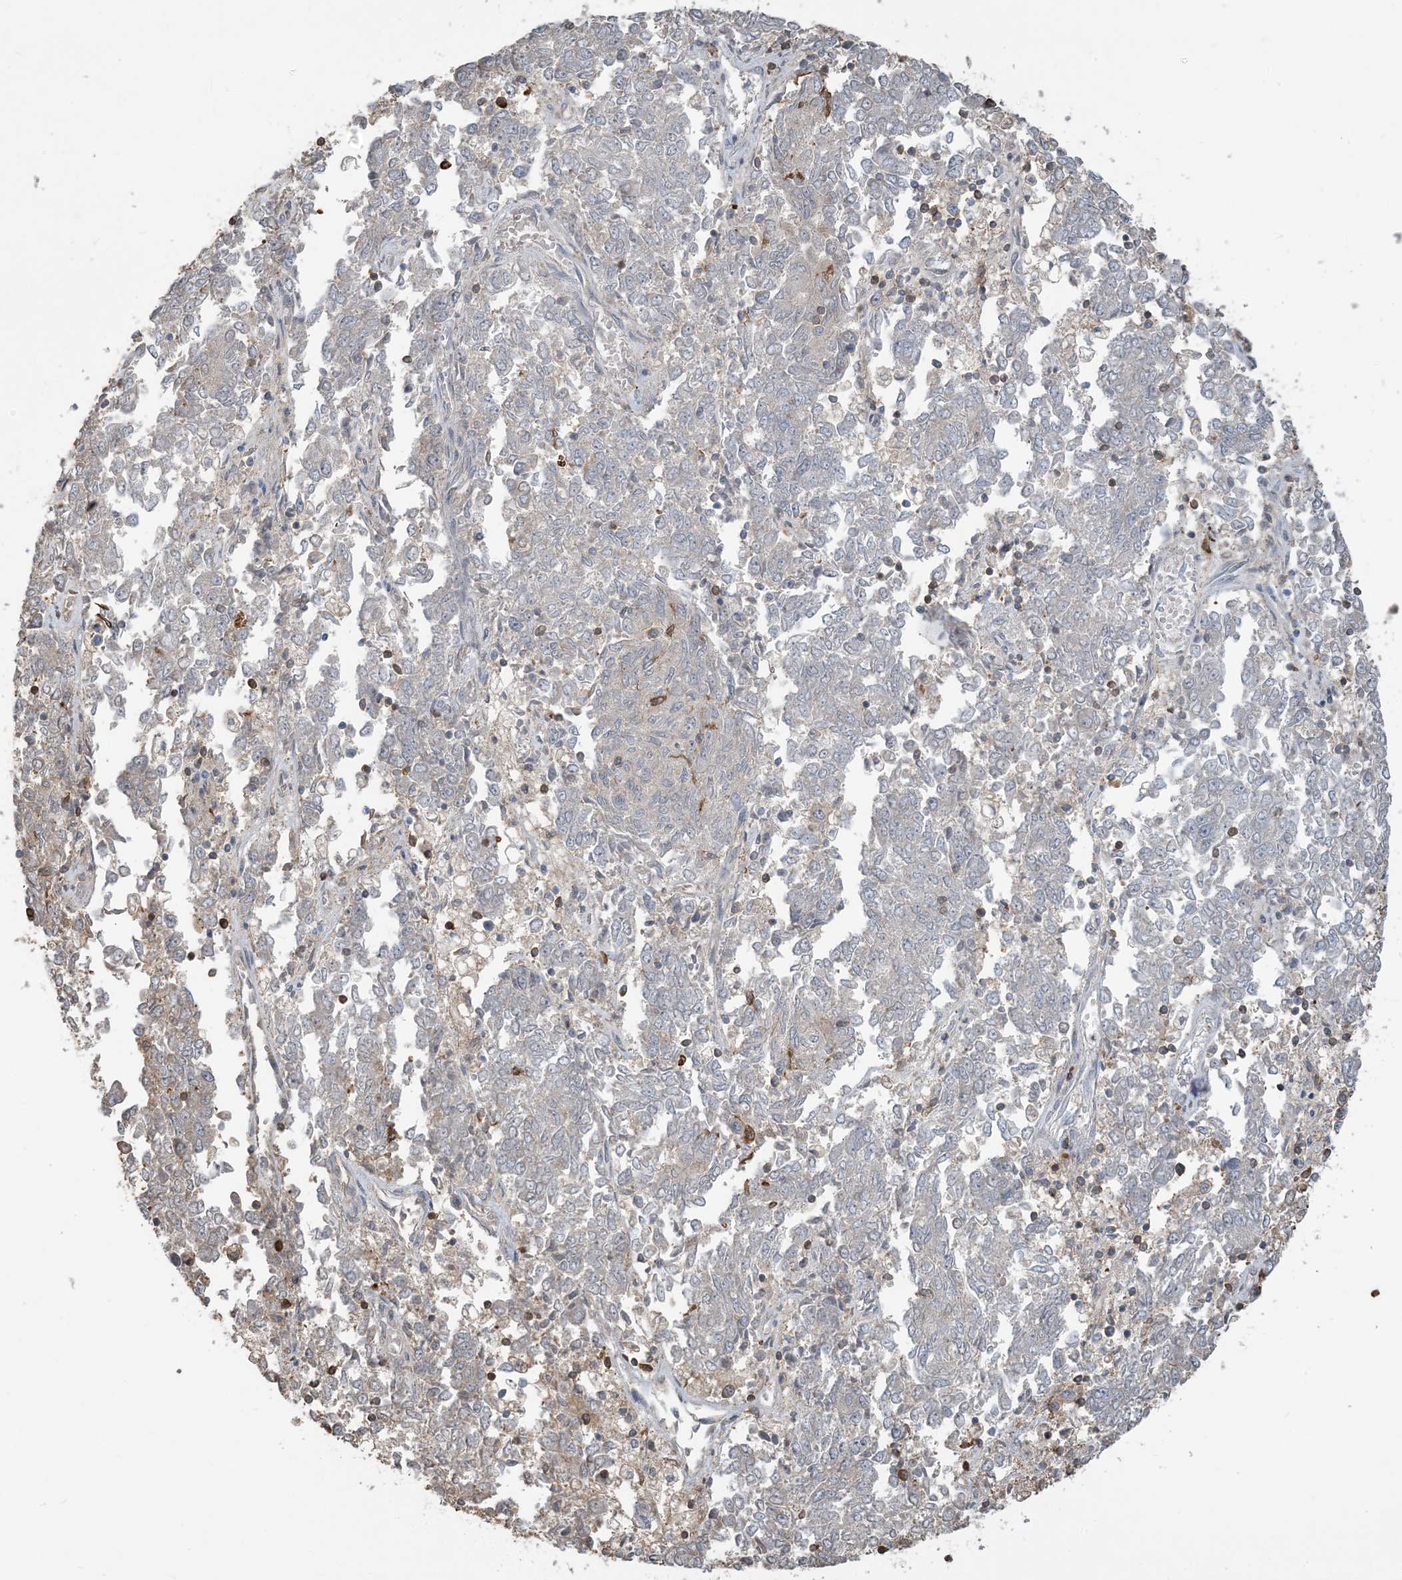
{"staining": {"intensity": "negative", "quantity": "none", "location": "none"}, "tissue": "endometrial cancer", "cell_type": "Tumor cells", "image_type": "cancer", "snomed": [{"axis": "morphology", "description": "Adenocarcinoma, NOS"}, {"axis": "topography", "description": "Endometrium"}], "caption": "Human adenocarcinoma (endometrial) stained for a protein using IHC displays no expression in tumor cells.", "gene": "TMSB4X", "patient": {"sex": "female", "age": 80}}